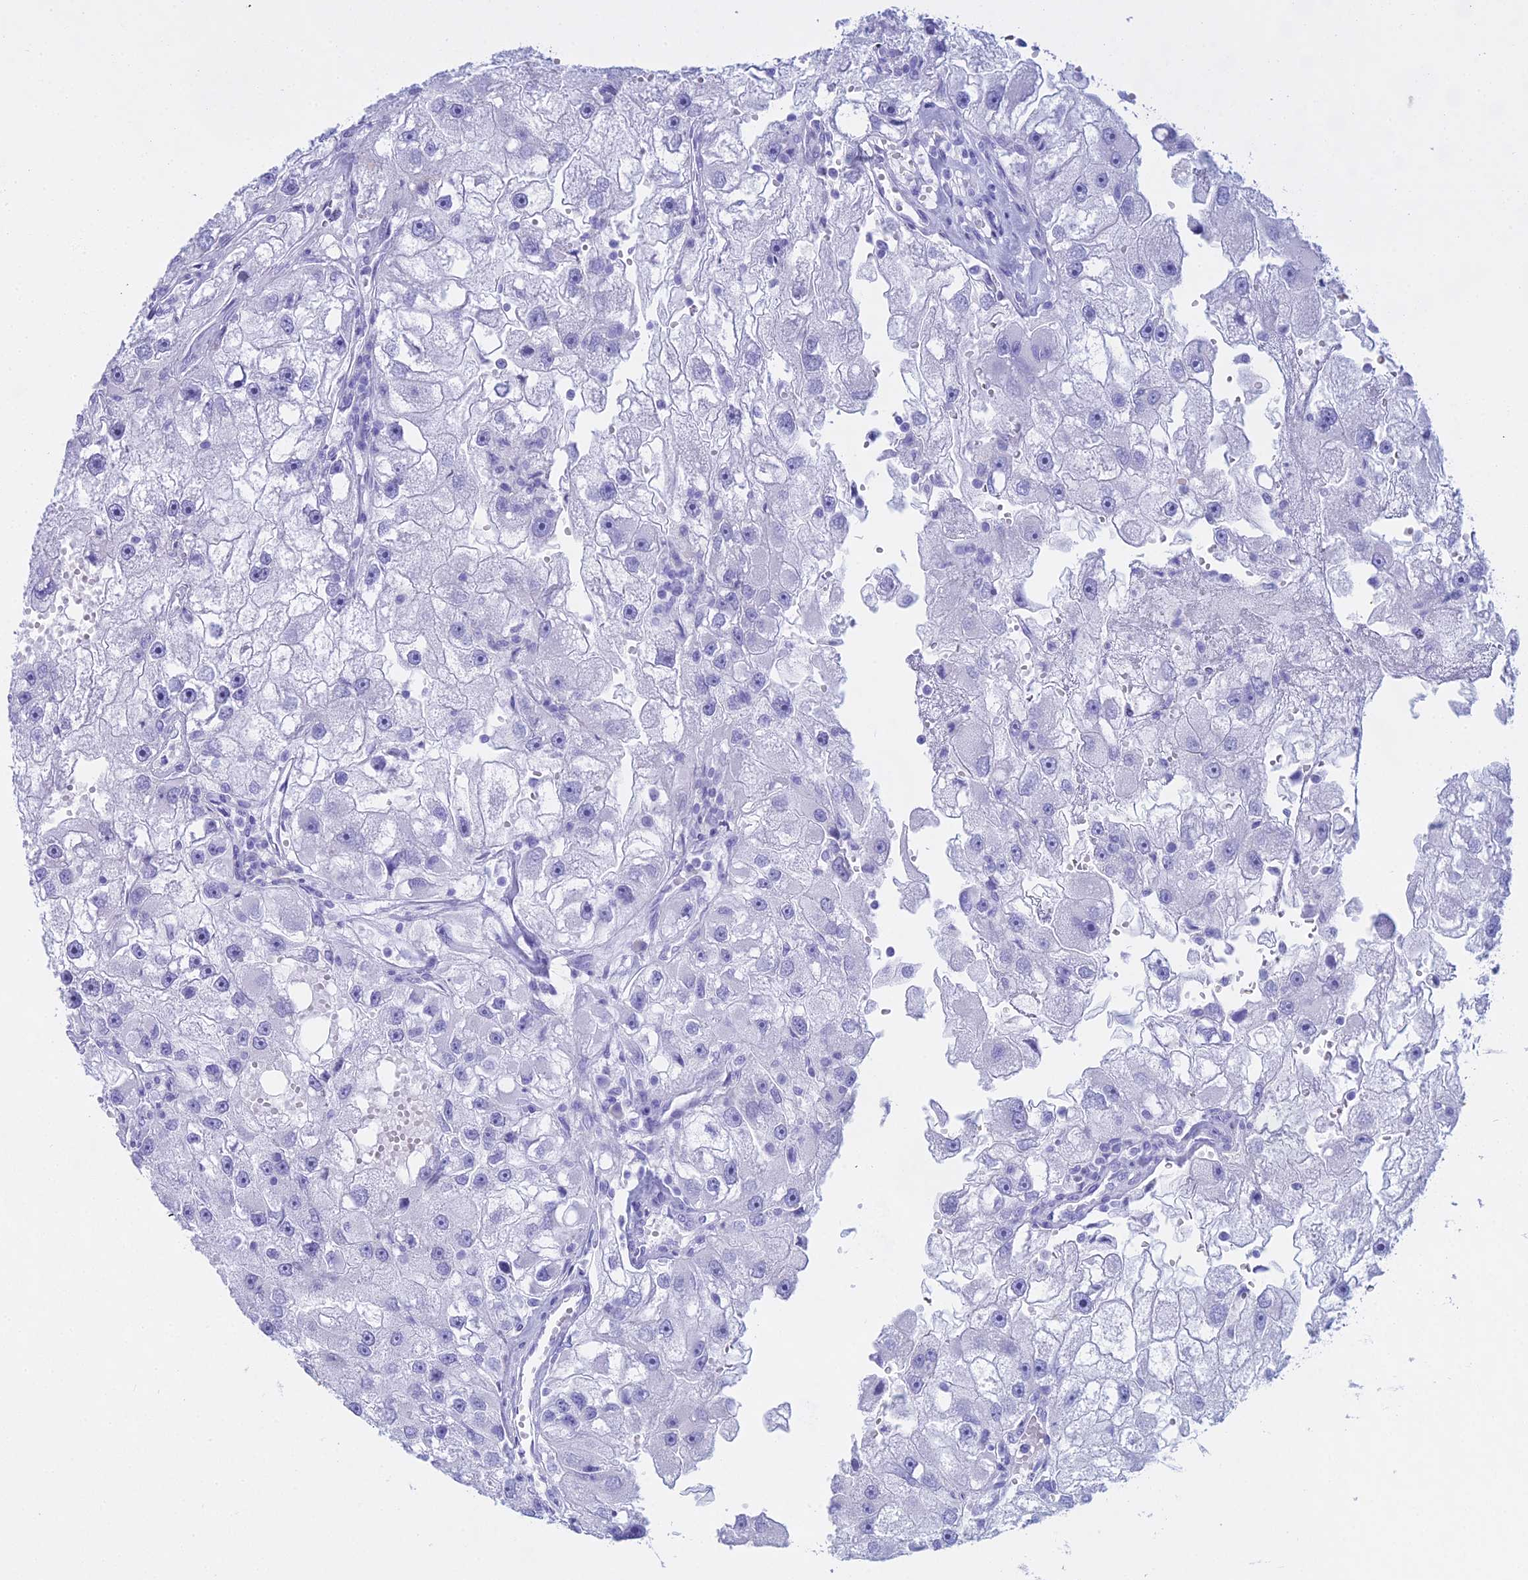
{"staining": {"intensity": "negative", "quantity": "none", "location": "none"}, "tissue": "renal cancer", "cell_type": "Tumor cells", "image_type": "cancer", "snomed": [{"axis": "morphology", "description": "Adenocarcinoma, NOS"}, {"axis": "topography", "description": "Kidney"}], "caption": "DAB (3,3'-diaminobenzidine) immunohistochemical staining of adenocarcinoma (renal) displays no significant staining in tumor cells. (DAB (3,3'-diaminobenzidine) immunohistochemistry (IHC) visualized using brightfield microscopy, high magnification).", "gene": "CGB2", "patient": {"sex": "male", "age": 63}}